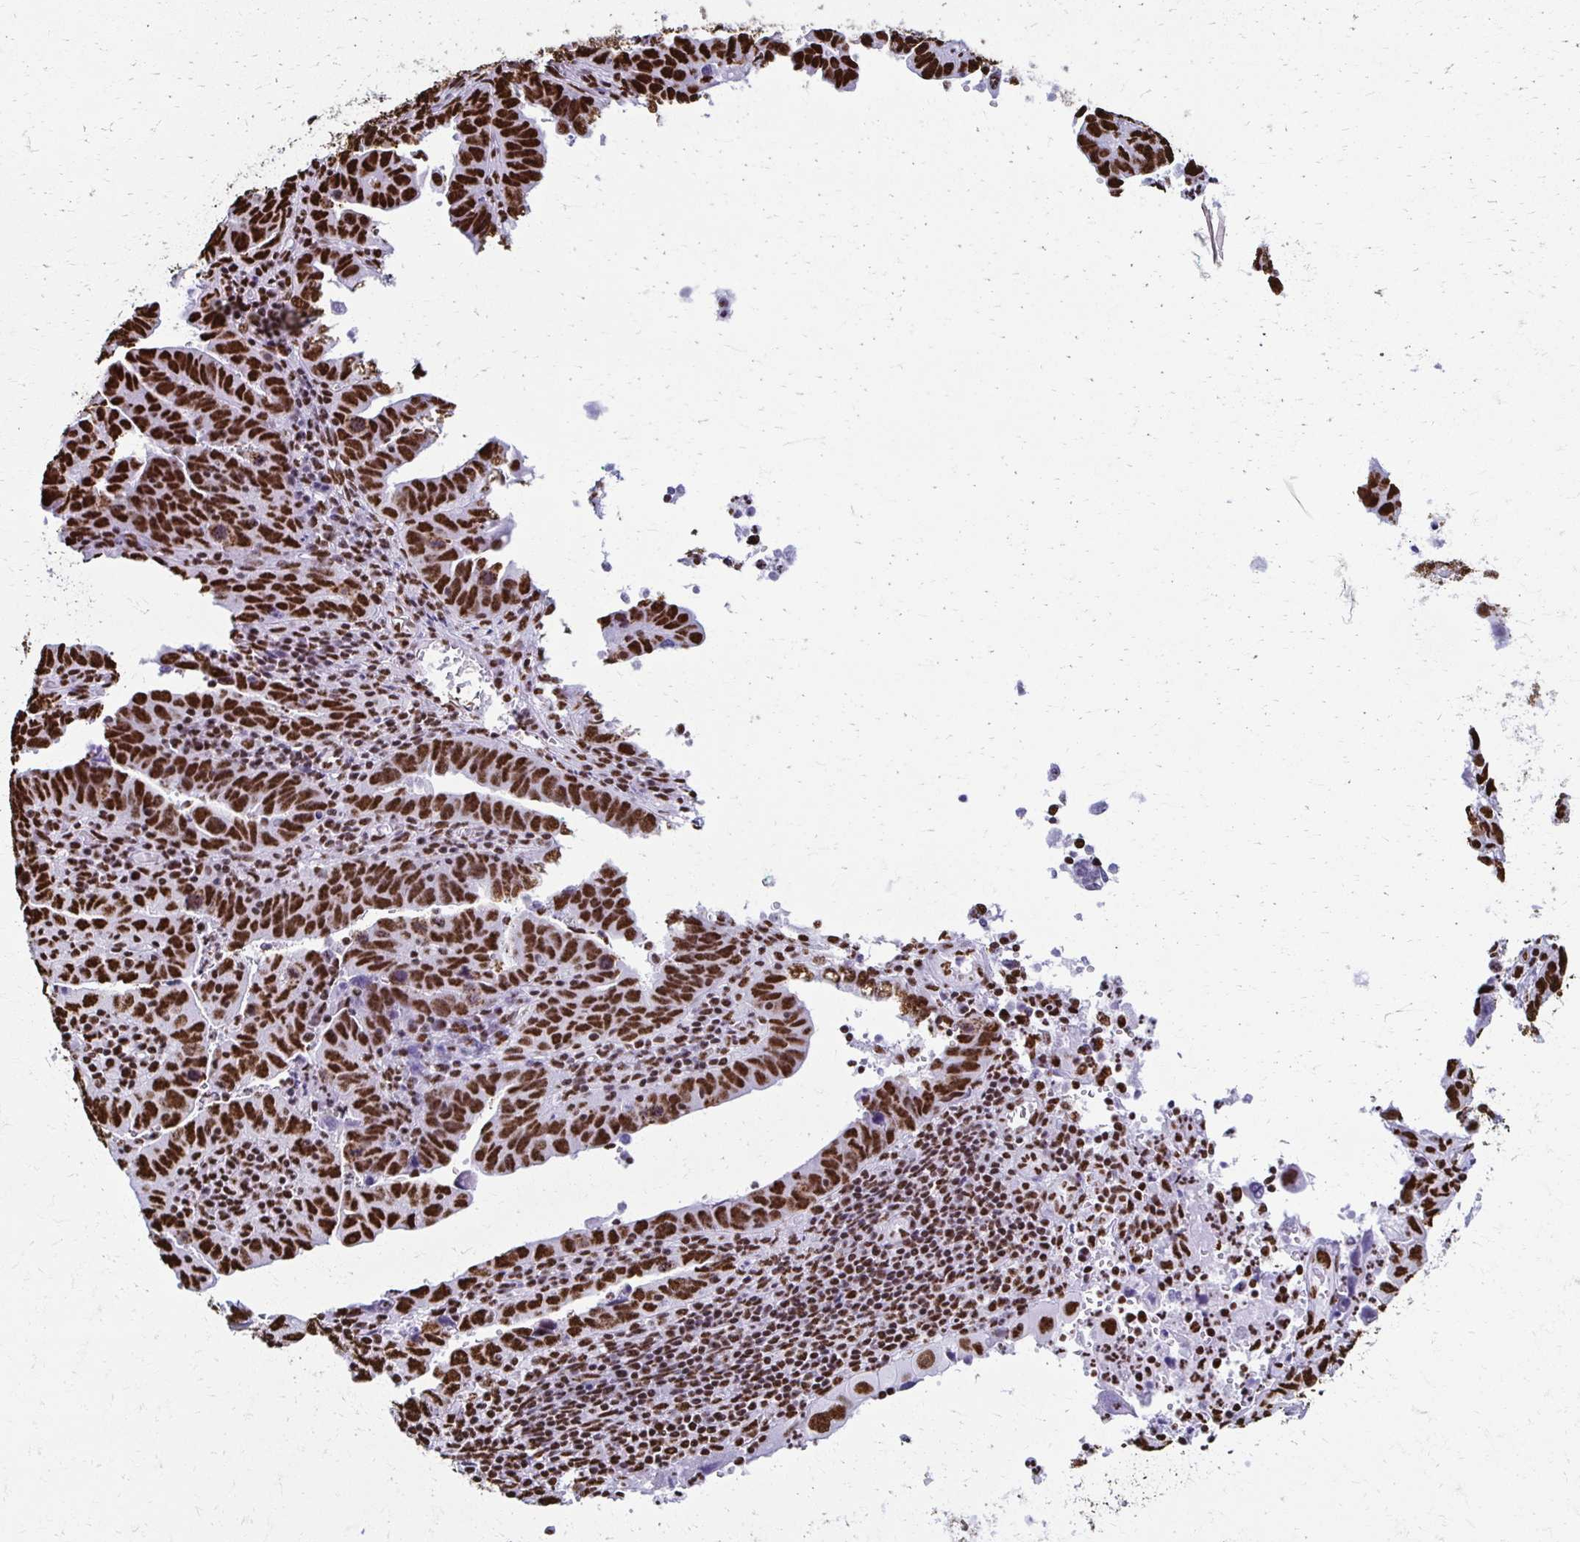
{"staining": {"intensity": "strong", "quantity": ">75%", "location": "nuclear"}, "tissue": "endometrial cancer", "cell_type": "Tumor cells", "image_type": "cancer", "snomed": [{"axis": "morphology", "description": "Adenocarcinoma, NOS"}, {"axis": "topography", "description": "Uterus"}], "caption": "IHC staining of endometrial cancer, which displays high levels of strong nuclear expression in about >75% of tumor cells indicating strong nuclear protein positivity. The staining was performed using DAB (brown) for protein detection and nuclei were counterstained in hematoxylin (blue).", "gene": "NONO", "patient": {"sex": "female", "age": 62}}